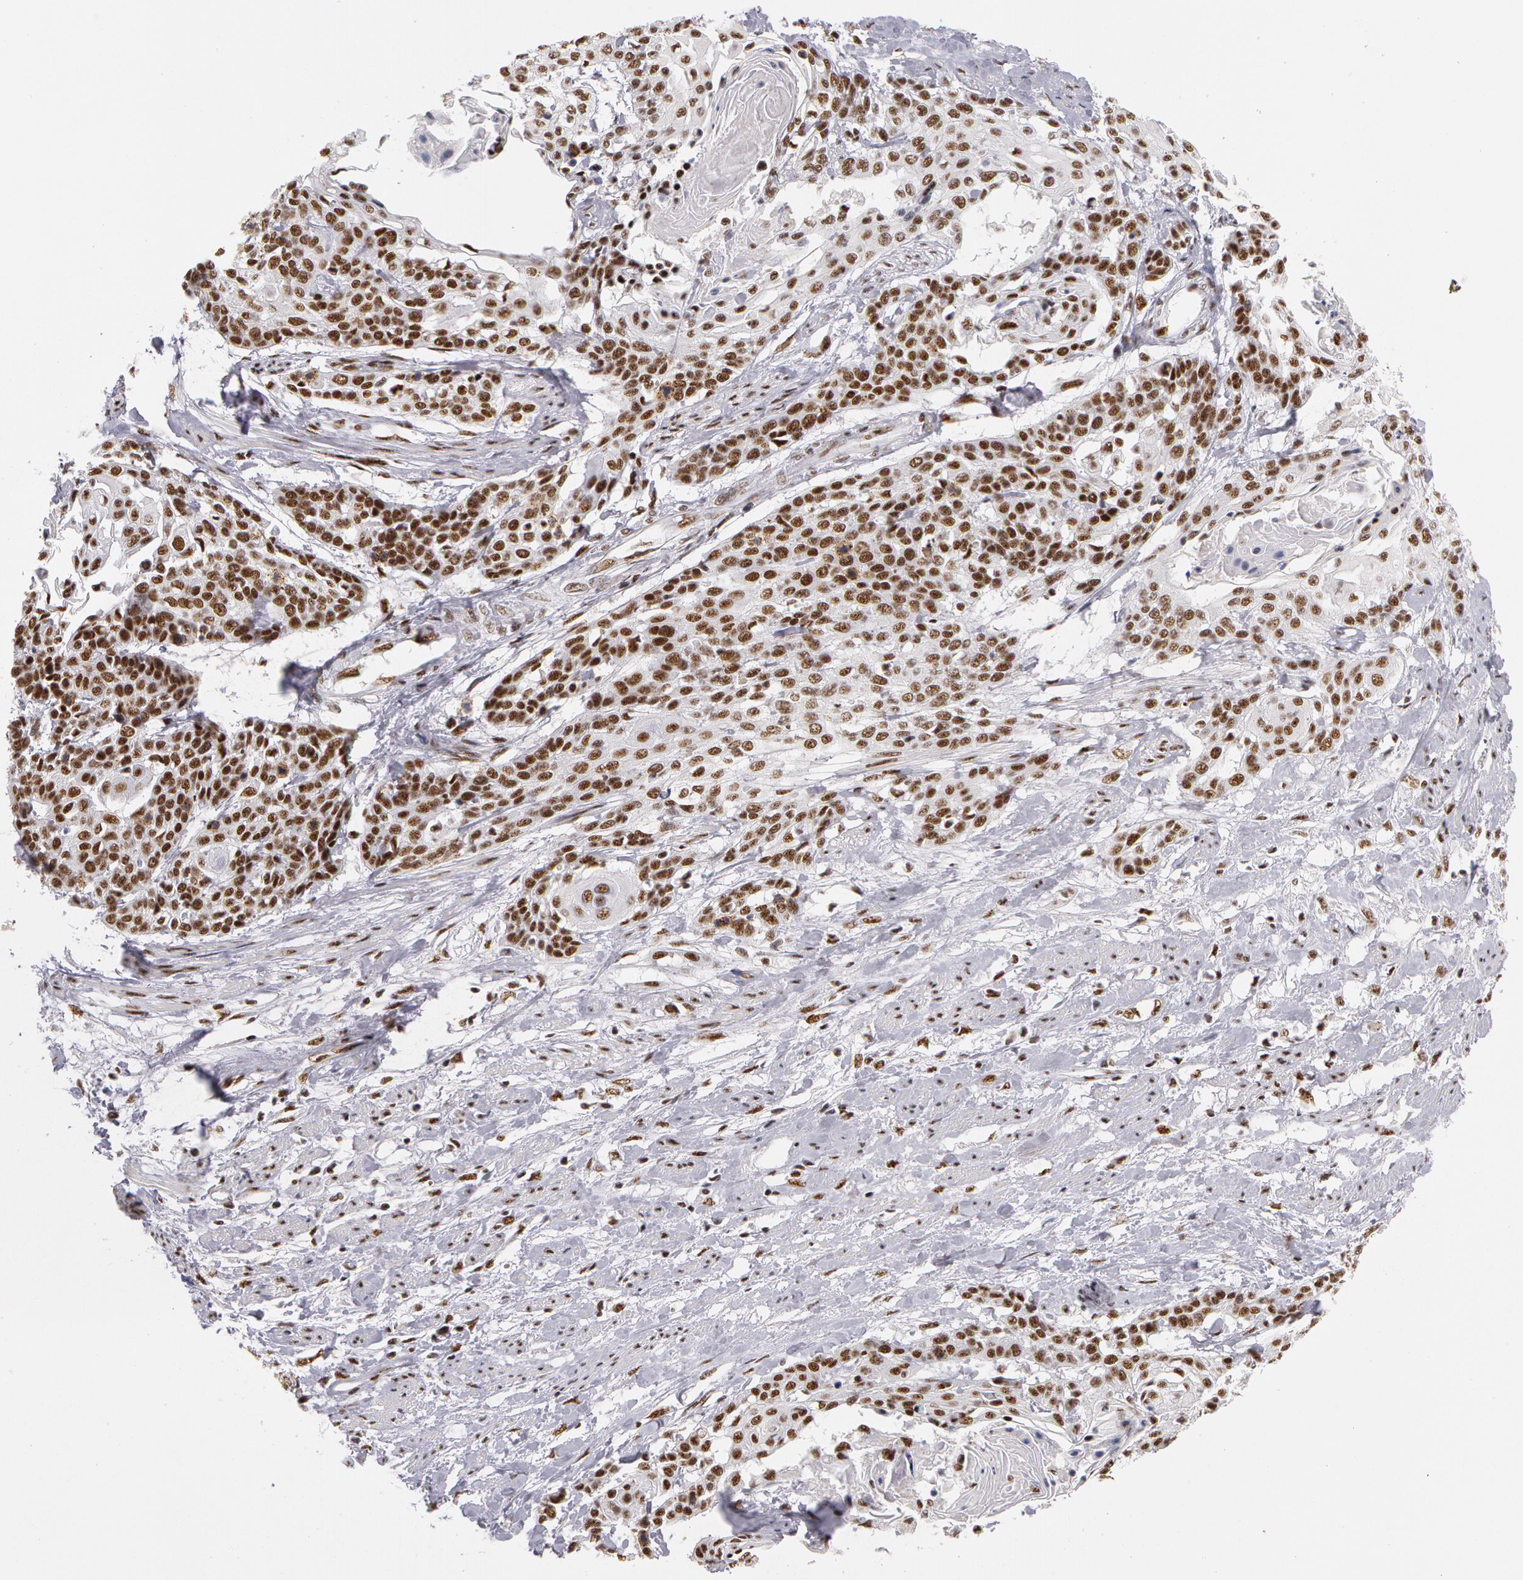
{"staining": {"intensity": "moderate", "quantity": ">75%", "location": "nuclear"}, "tissue": "cervical cancer", "cell_type": "Tumor cells", "image_type": "cancer", "snomed": [{"axis": "morphology", "description": "Squamous cell carcinoma, NOS"}, {"axis": "topography", "description": "Cervix"}], "caption": "Immunohistochemistry (IHC) photomicrograph of cervical cancer (squamous cell carcinoma) stained for a protein (brown), which demonstrates medium levels of moderate nuclear positivity in approximately >75% of tumor cells.", "gene": "PNN", "patient": {"sex": "female", "age": 57}}